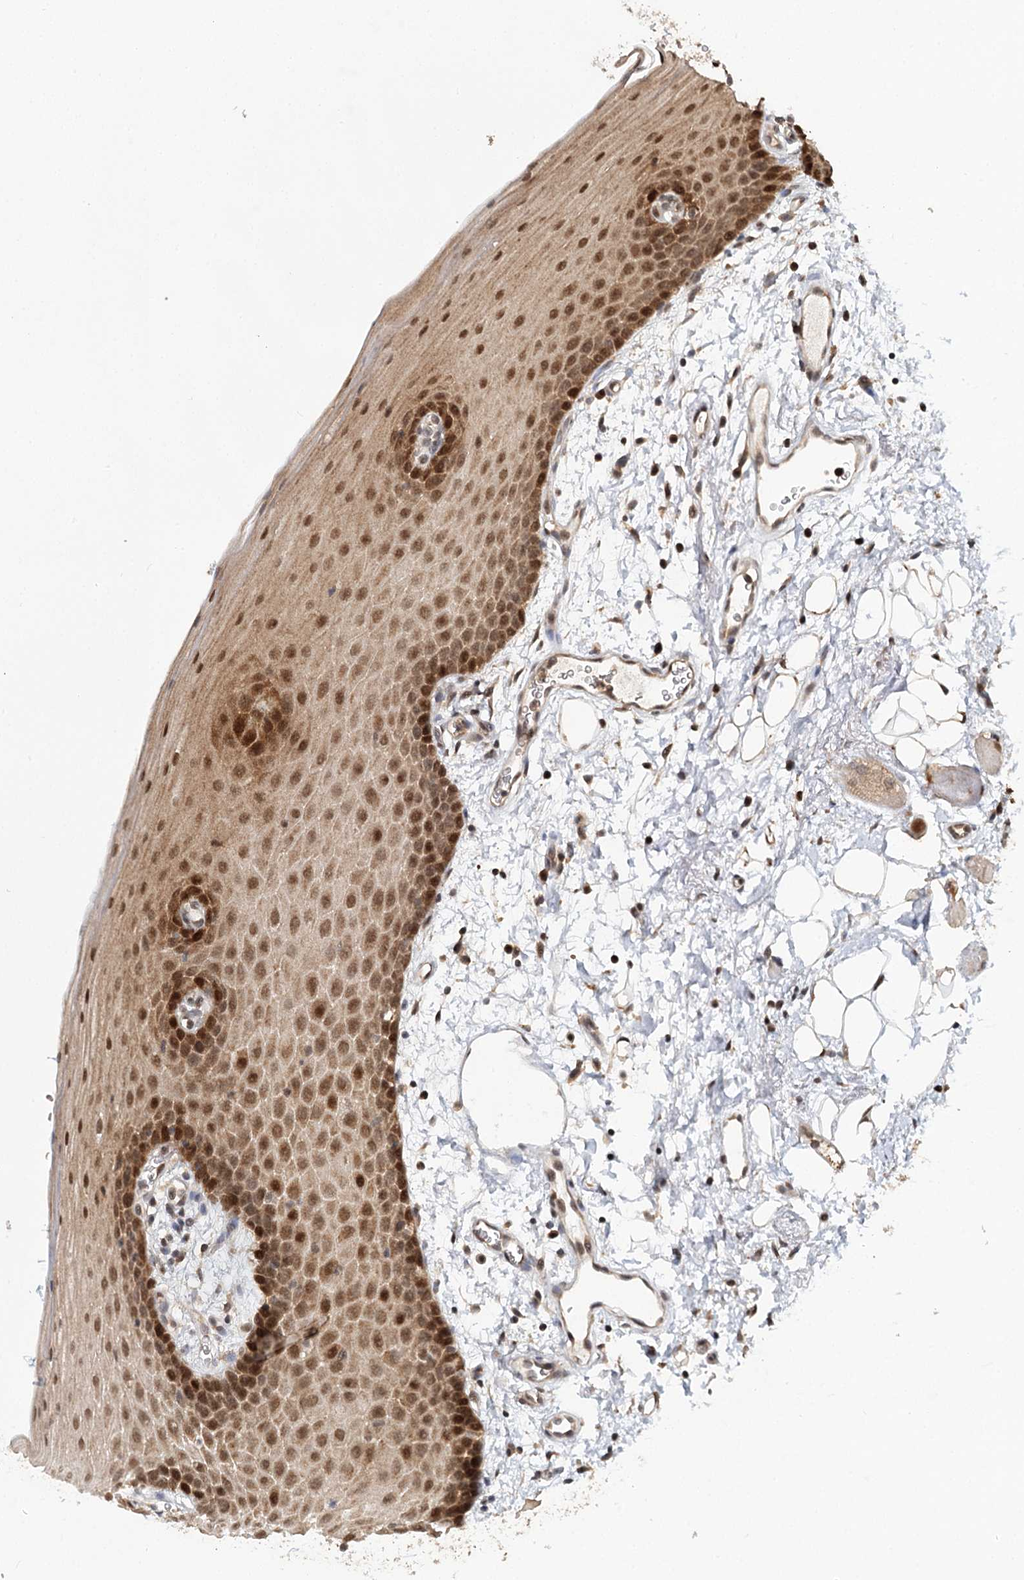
{"staining": {"intensity": "strong", "quantity": ">75%", "location": "nuclear"}, "tissue": "oral mucosa", "cell_type": "Squamous epithelial cells", "image_type": "normal", "snomed": [{"axis": "morphology", "description": "Normal tissue, NOS"}, {"axis": "topography", "description": "Oral tissue"}], "caption": "IHC of benign human oral mucosa reveals high levels of strong nuclear expression in about >75% of squamous epithelial cells.", "gene": "N6AMT1", "patient": {"sex": "male", "age": 68}}